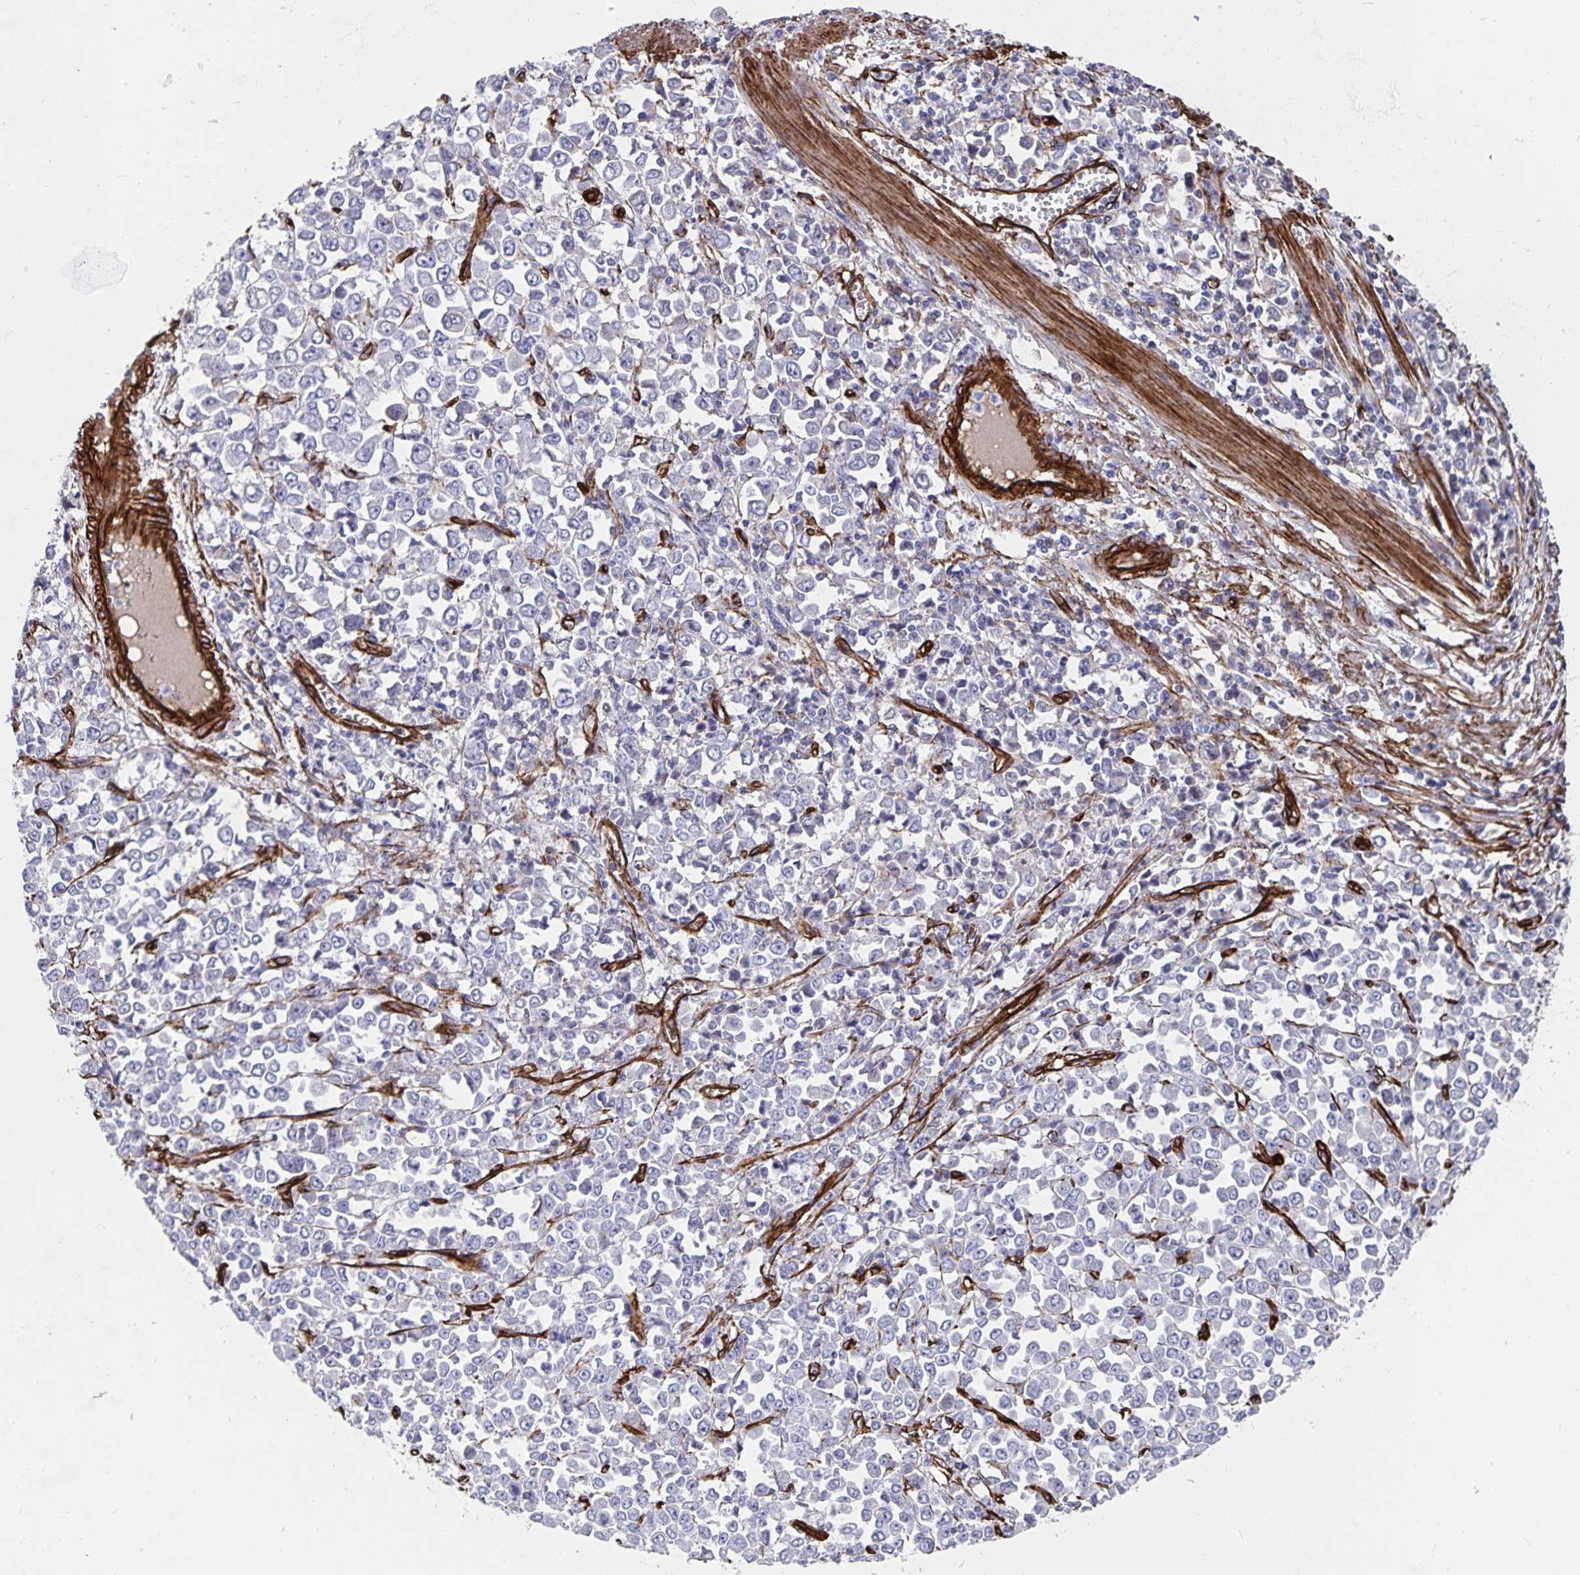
{"staining": {"intensity": "negative", "quantity": "none", "location": "none"}, "tissue": "stomach cancer", "cell_type": "Tumor cells", "image_type": "cancer", "snomed": [{"axis": "morphology", "description": "Adenocarcinoma, NOS"}, {"axis": "topography", "description": "Stomach, upper"}], "caption": "The photomicrograph demonstrates no staining of tumor cells in adenocarcinoma (stomach). (Stains: DAB IHC with hematoxylin counter stain, Microscopy: brightfield microscopy at high magnification).", "gene": "DCHS2", "patient": {"sex": "male", "age": 70}}